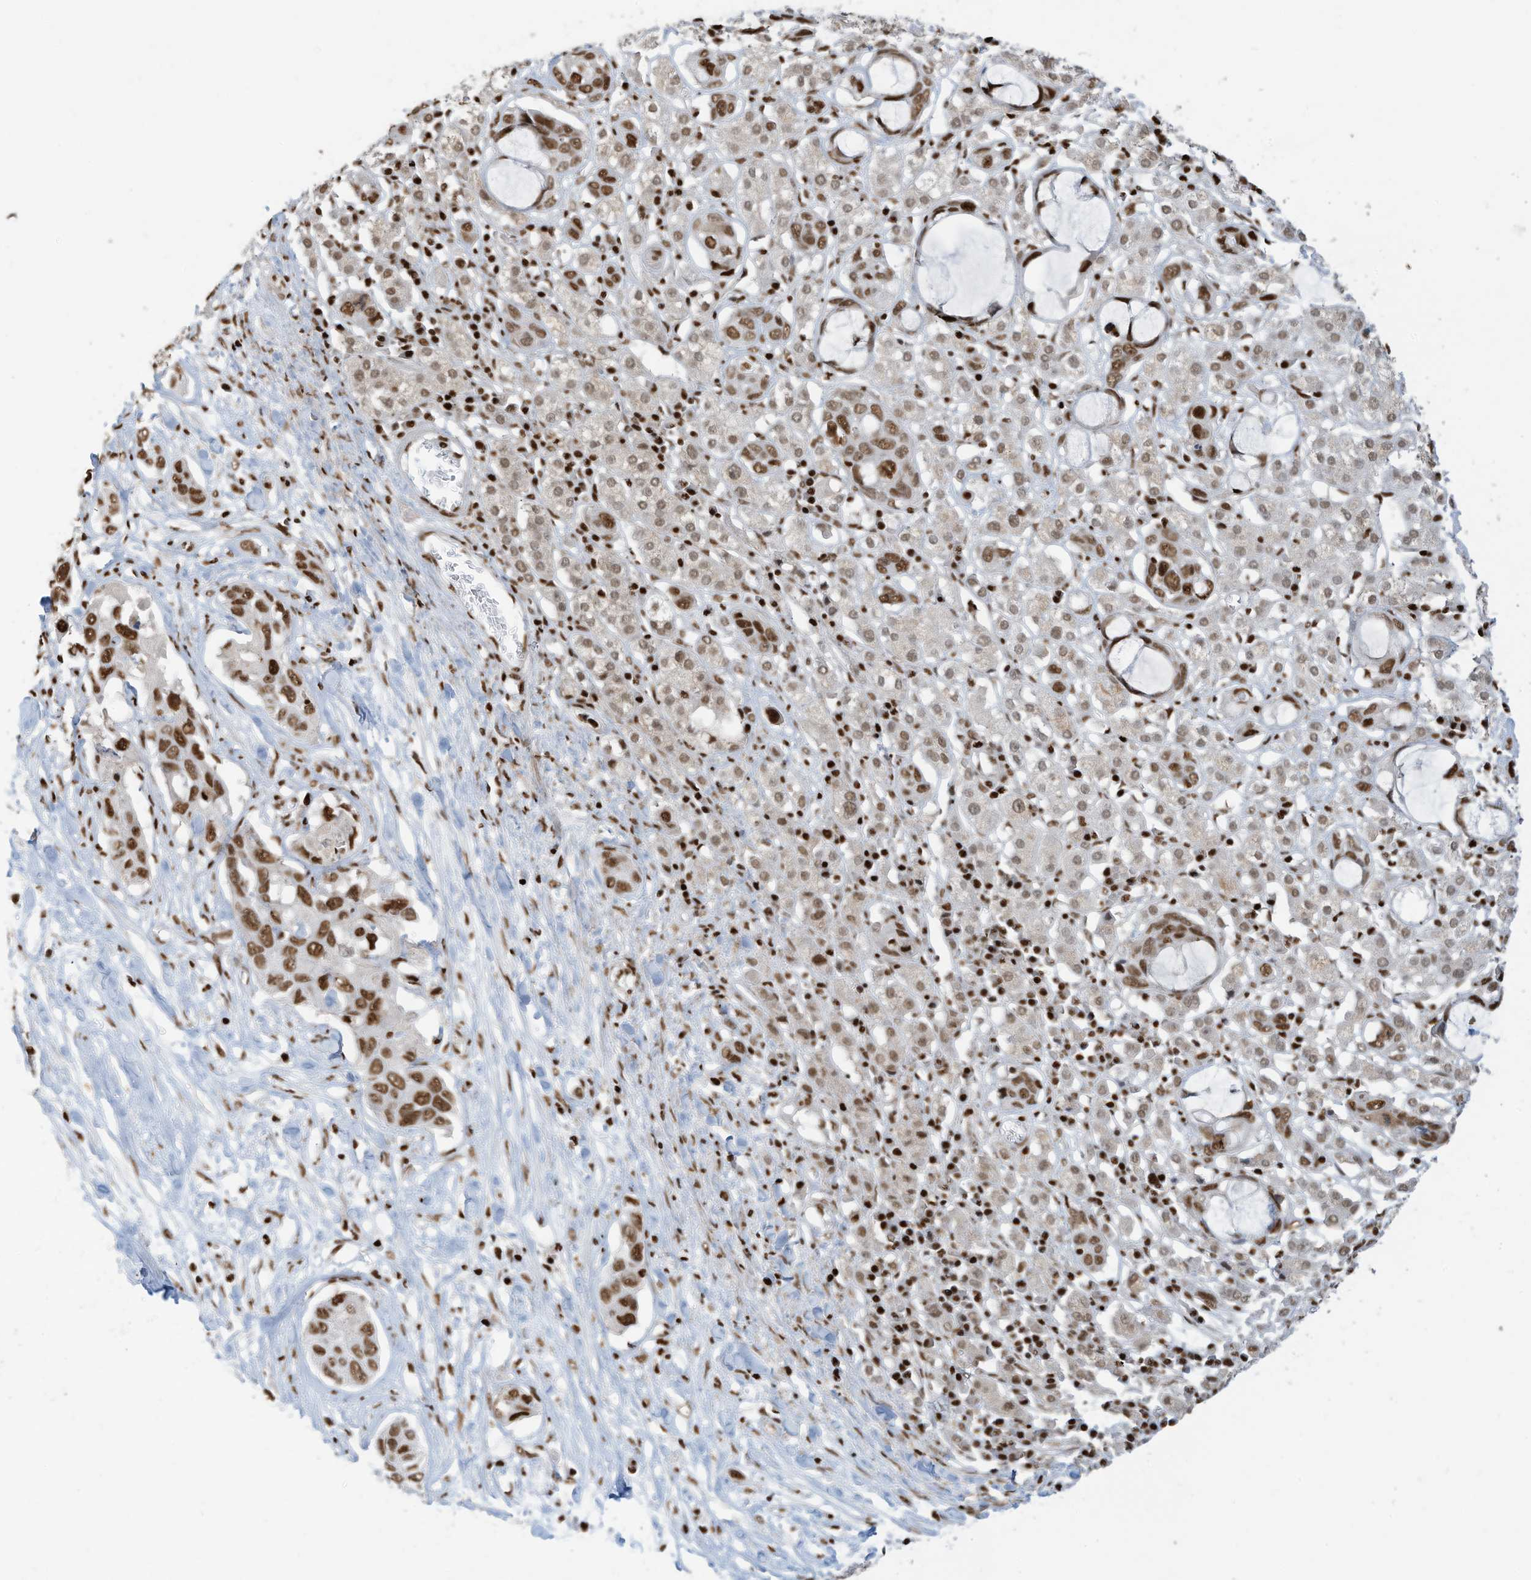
{"staining": {"intensity": "strong", "quantity": ">75%", "location": "nuclear"}, "tissue": "pancreatic cancer", "cell_type": "Tumor cells", "image_type": "cancer", "snomed": [{"axis": "morphology", "description": "Adenocarcinoma, NOS"}, {"axis": "topography", "description": "Pancreas"}], "caption": "Immunohistochemistry (IHC) (DAB) staining of human pancreatic cancer (adenocarcinoma) exhibits strong nuclear protein staining in about >75% of tumor cells. (Stains: DAB in brown, nuclei in blue, Microscopy: brightfield microscopy at high magnification).", "gene": "SAMD15", "patient": {"sex": "female", "age": 60}}